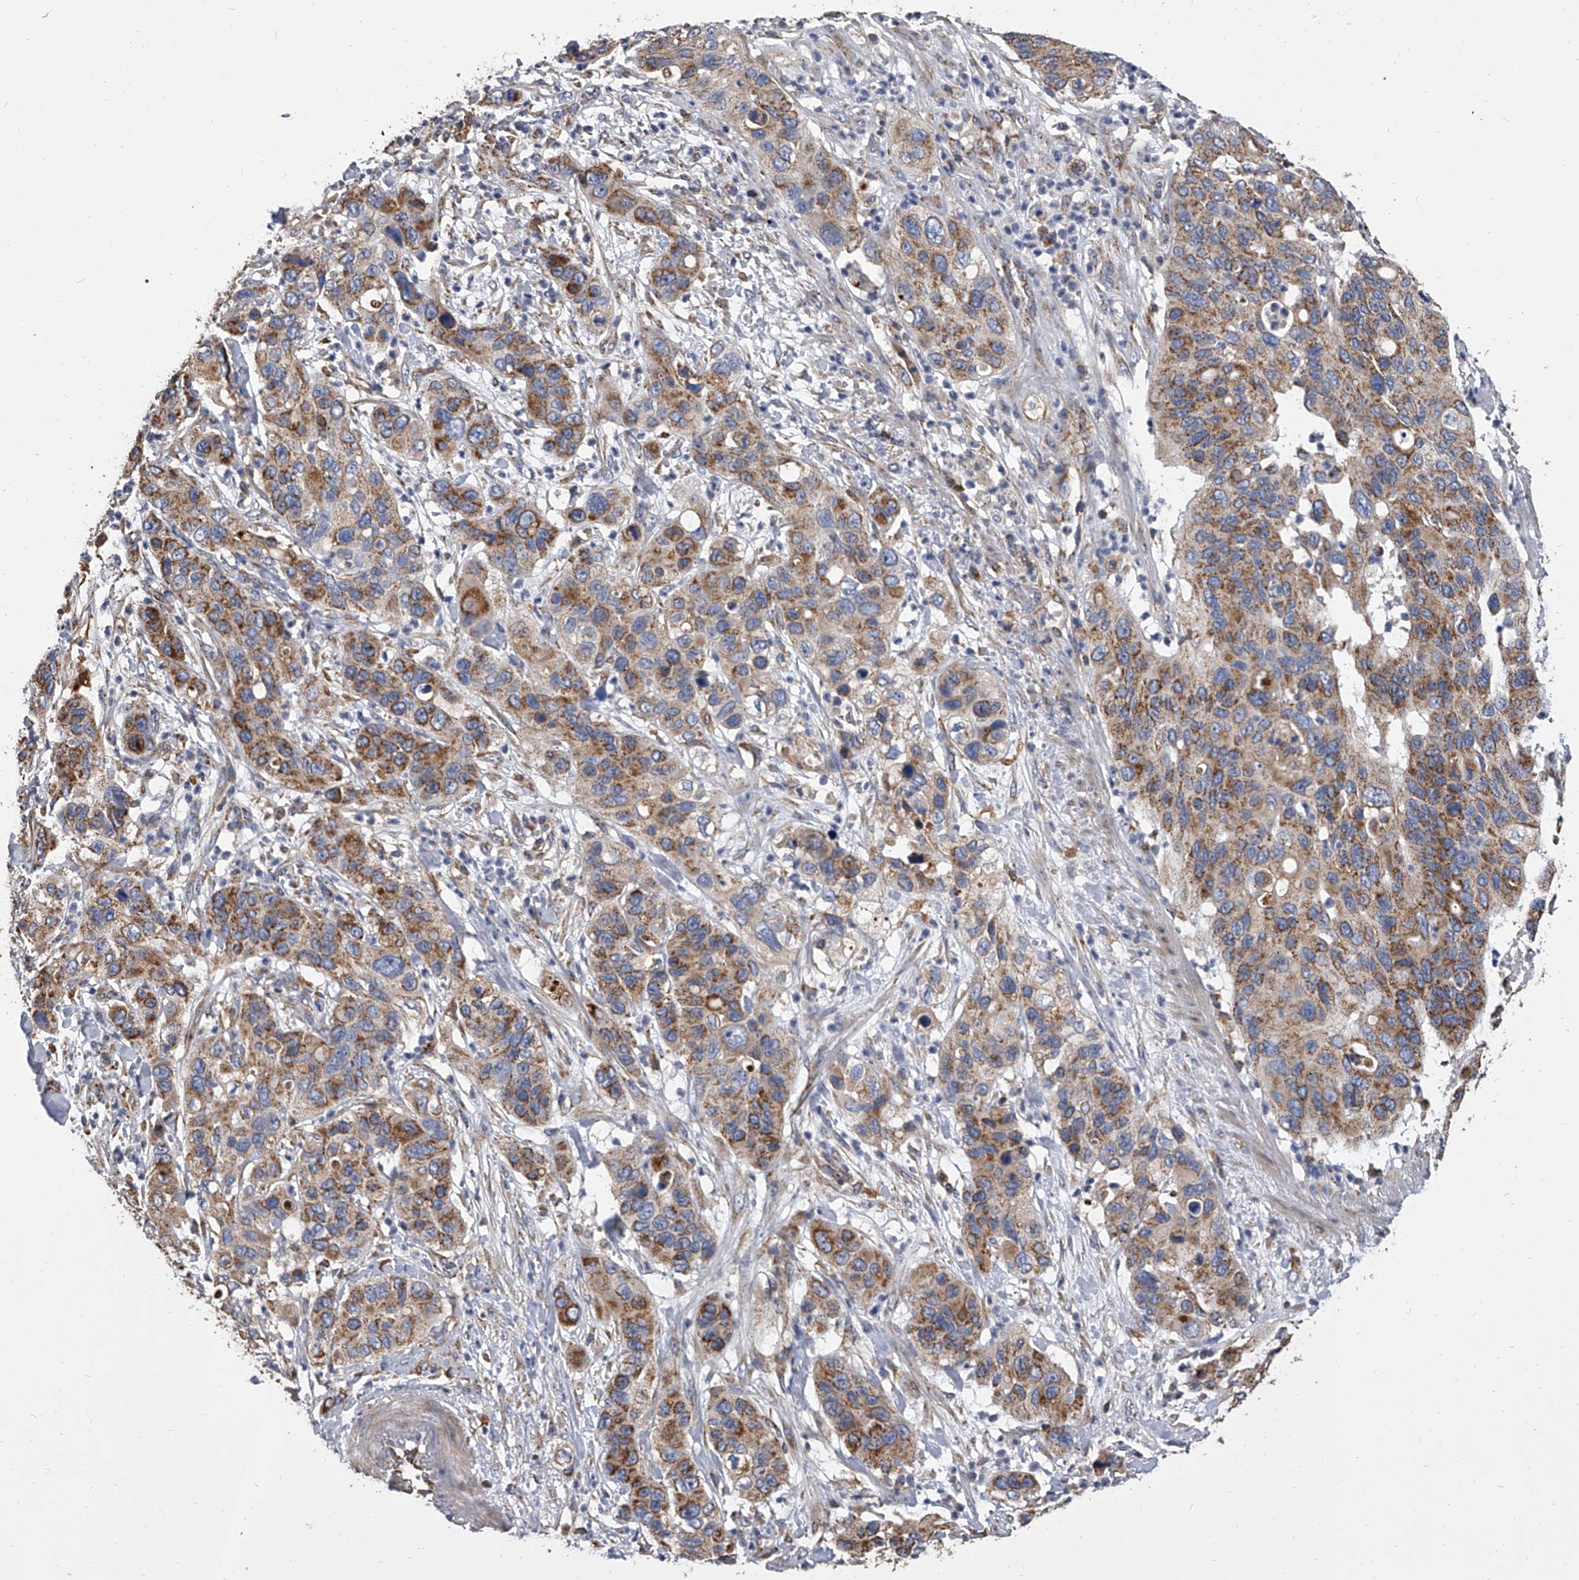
{"staining": {"intensity": "moderate", "quantity": ">75%", "location": "cytoplasmic/membranous"}, "tissue": "pancreatic cancer", "cell_type": "Tumor cells", "image_type": "cancer", "snomed": [{"axis": "morphology", "description": "Adenocarcinoma, NOS"}, {"axis": "topography", "description": "Pancreas"}], "caption": "Brown immunohistochemical staining in human pancreatic adenocarcinoma displays moderate cytoplasmic/membranous expression in approximately >75% of tumor cells.", "gene": "MRPL28", "patient": {"sex": "female", "age": 71}}